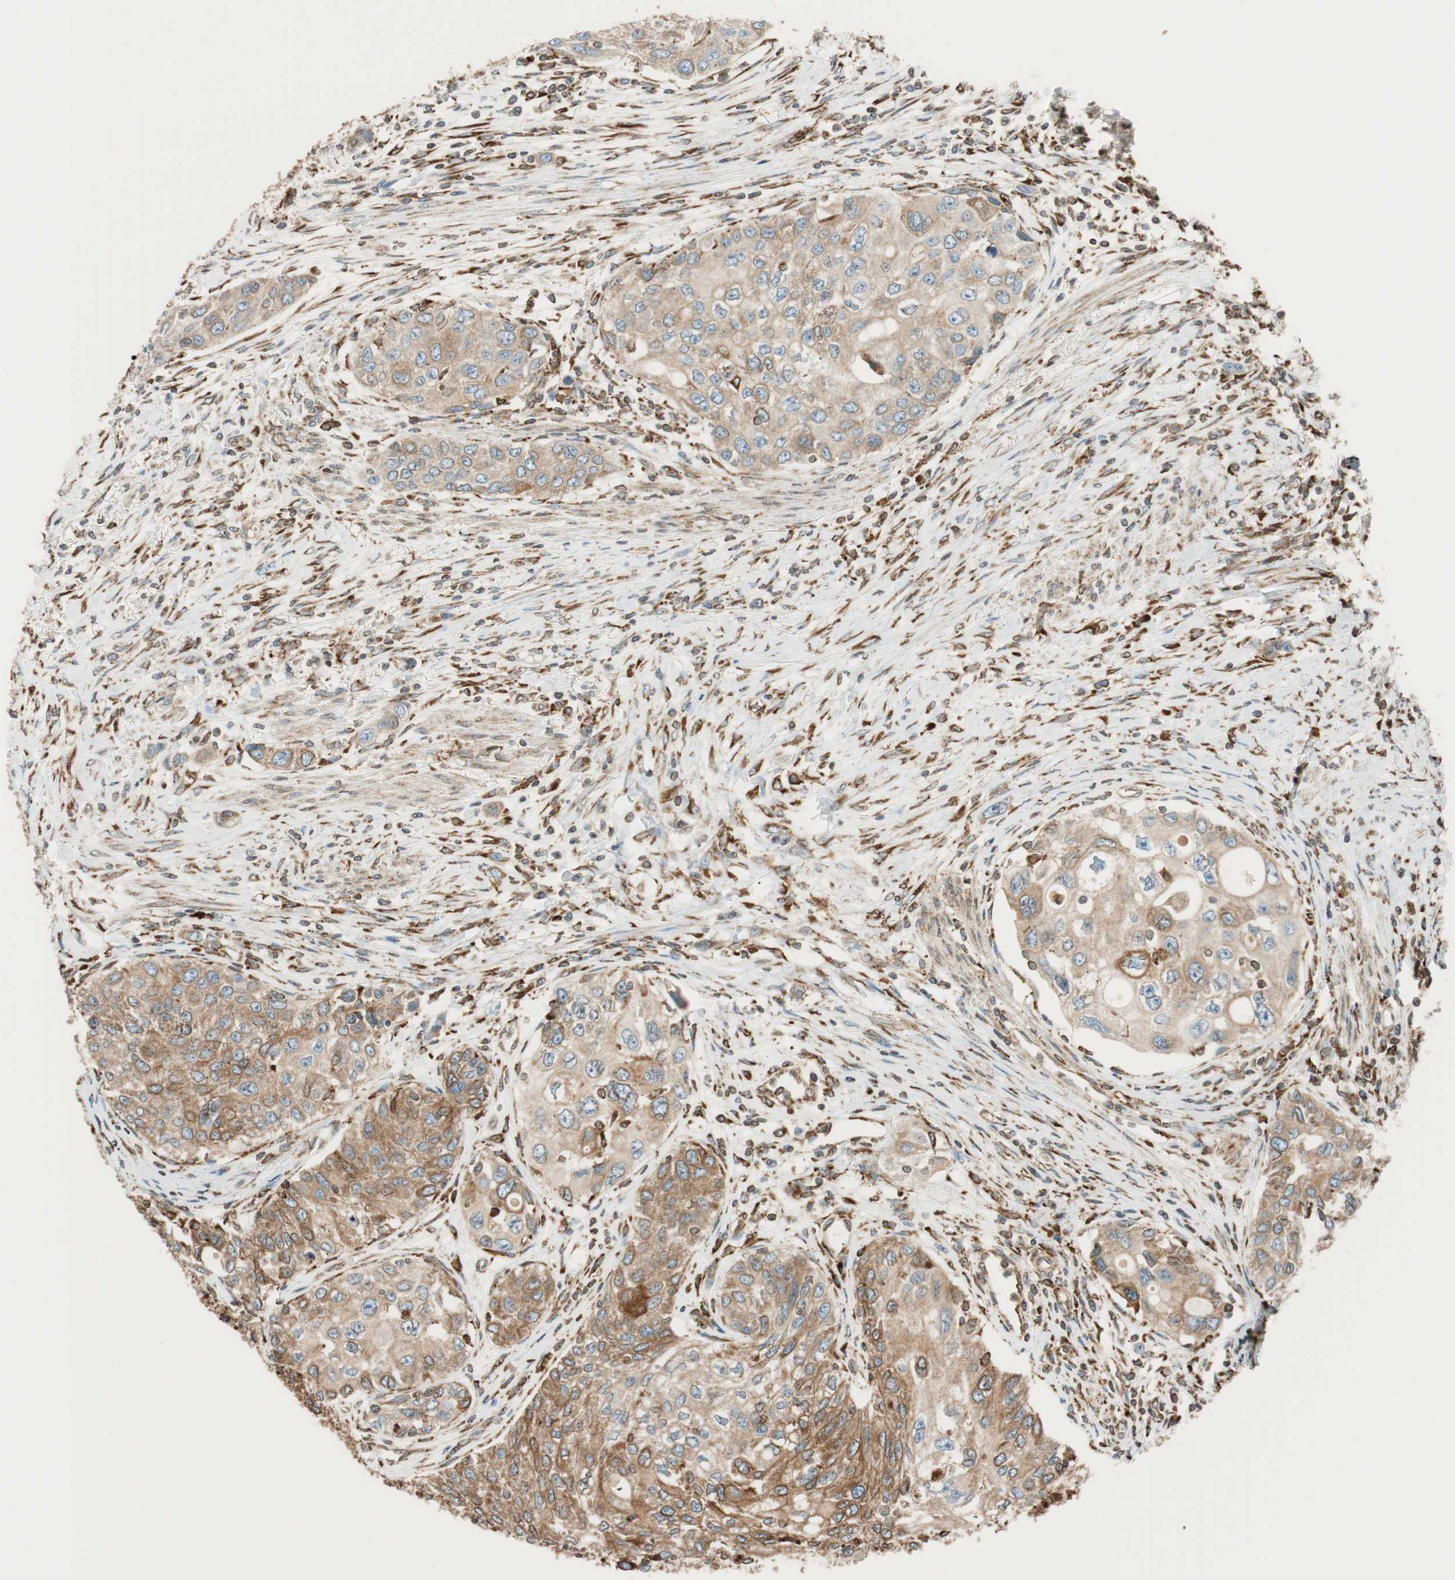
{"staining": {"intensity": "moderate", "quantity": ">75%", "location": "cytoplasmic/membranous"}, "tissue": "urothelial cancer", "cell_type": "Tumor cells", "image_type": "cancer", "snomed": [{"axis": "morphology", "description": "Urothelial carcinoma, High grade"}, {"axis": "topography", "description": "Urinary bladder"}], "caption": "Protein staining of urothelial carcinoma (high-grade) tissue displays moderate cytoplasmic/membranous staining in about >75% of tumor cells.", "gene": "PRKCSH", "patient": {"sex": "female", "age": 56}}